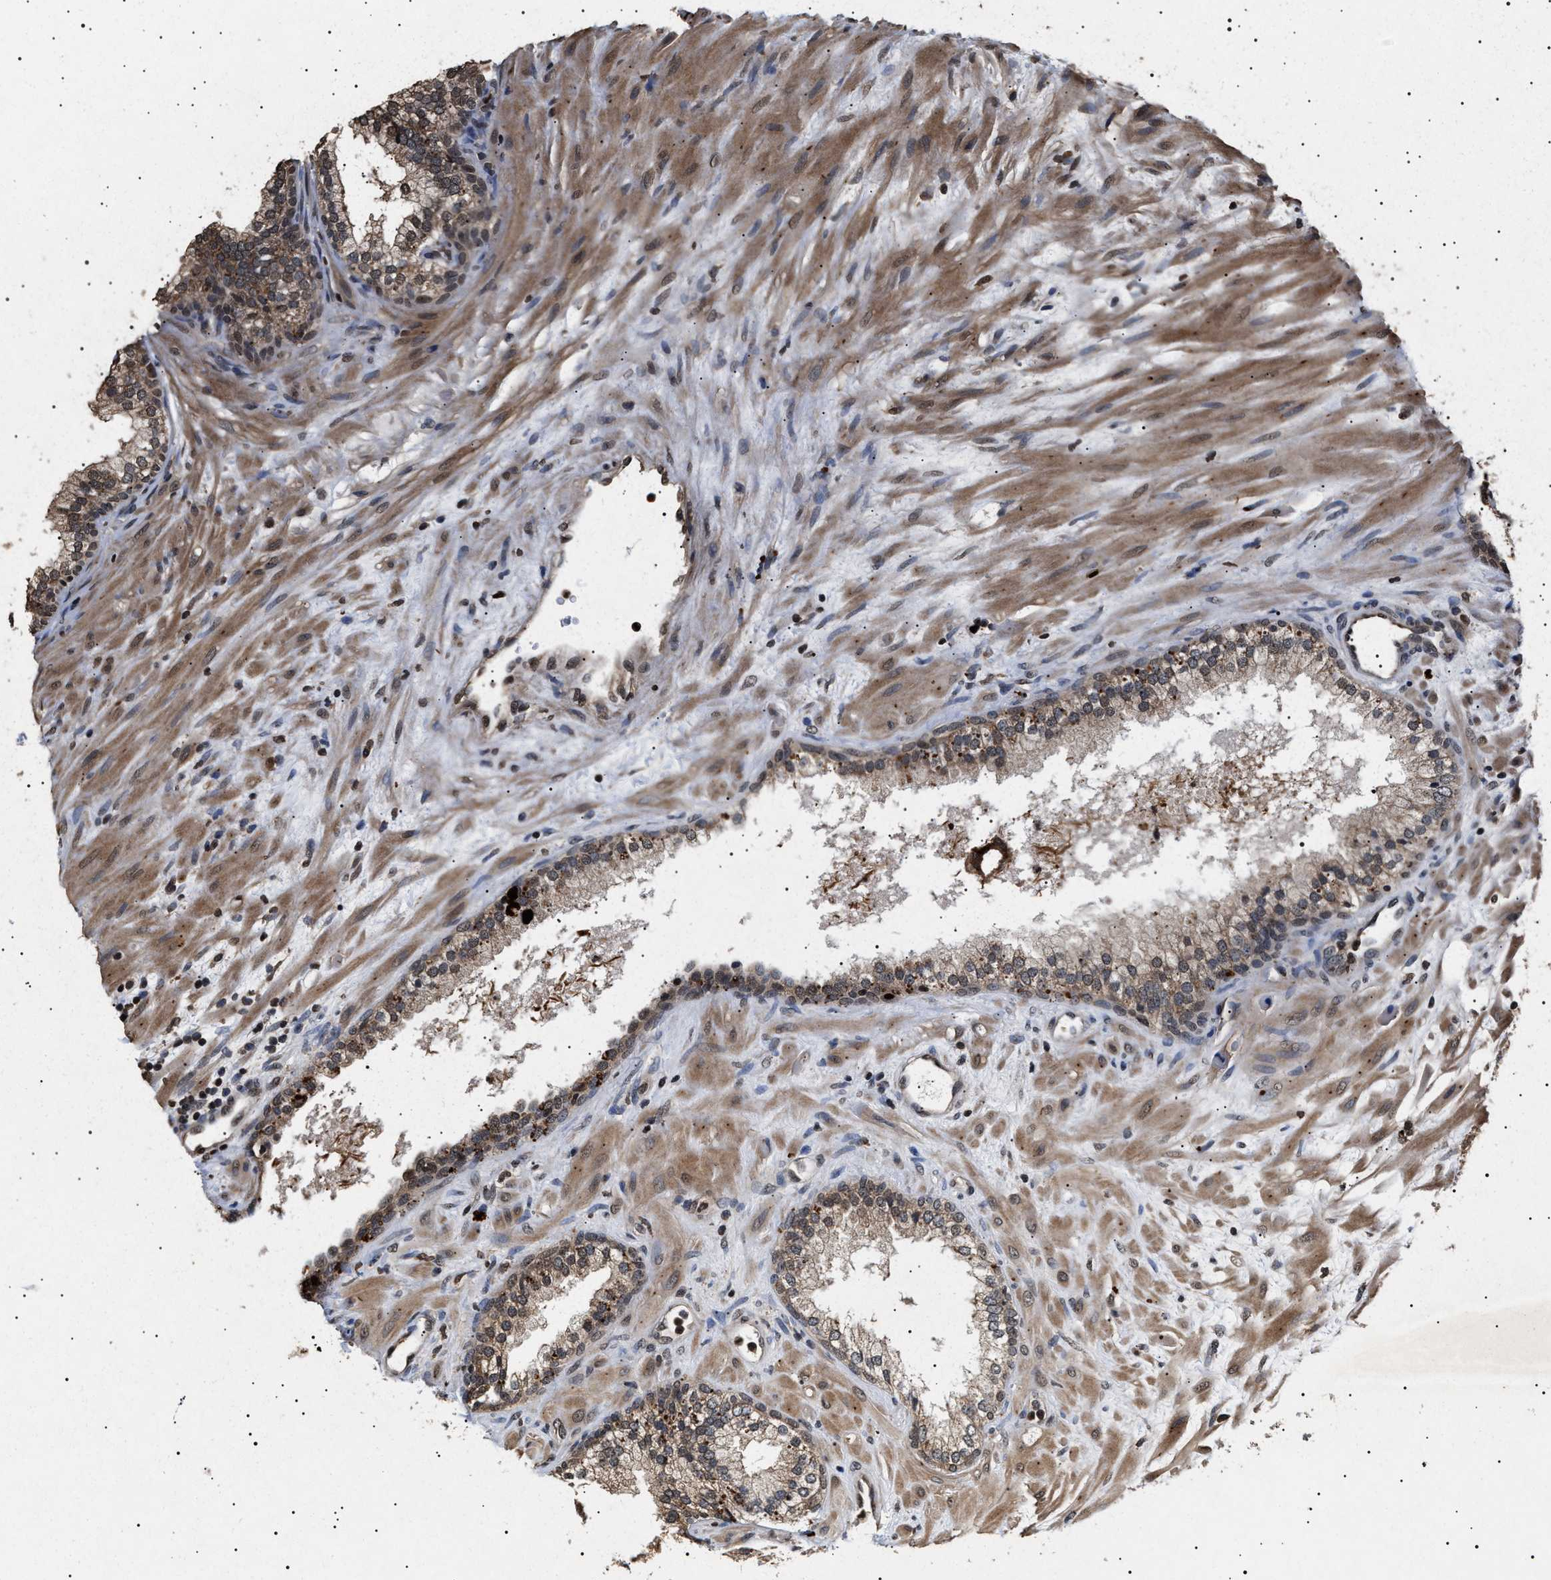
{"staining": {"intensity": "moderate", "quantity": "<25%", "location": "cytoplasmic/membranous"}, "tissue": "prostate", "cell_type": "Glandular cells", "image_type": "normal", "snomed": [{"axis": "morphology", "description": "Normal tissue, NOS"}, {"axis": "topography", "description": "Prostate"}], "caption": "A brown stain shows moderate cytoplasmic/membranous expression of a protein in glandular cells of normal prostate.", "gene": "KIF21A", "patient": {"sex": "male", "age": 76}}